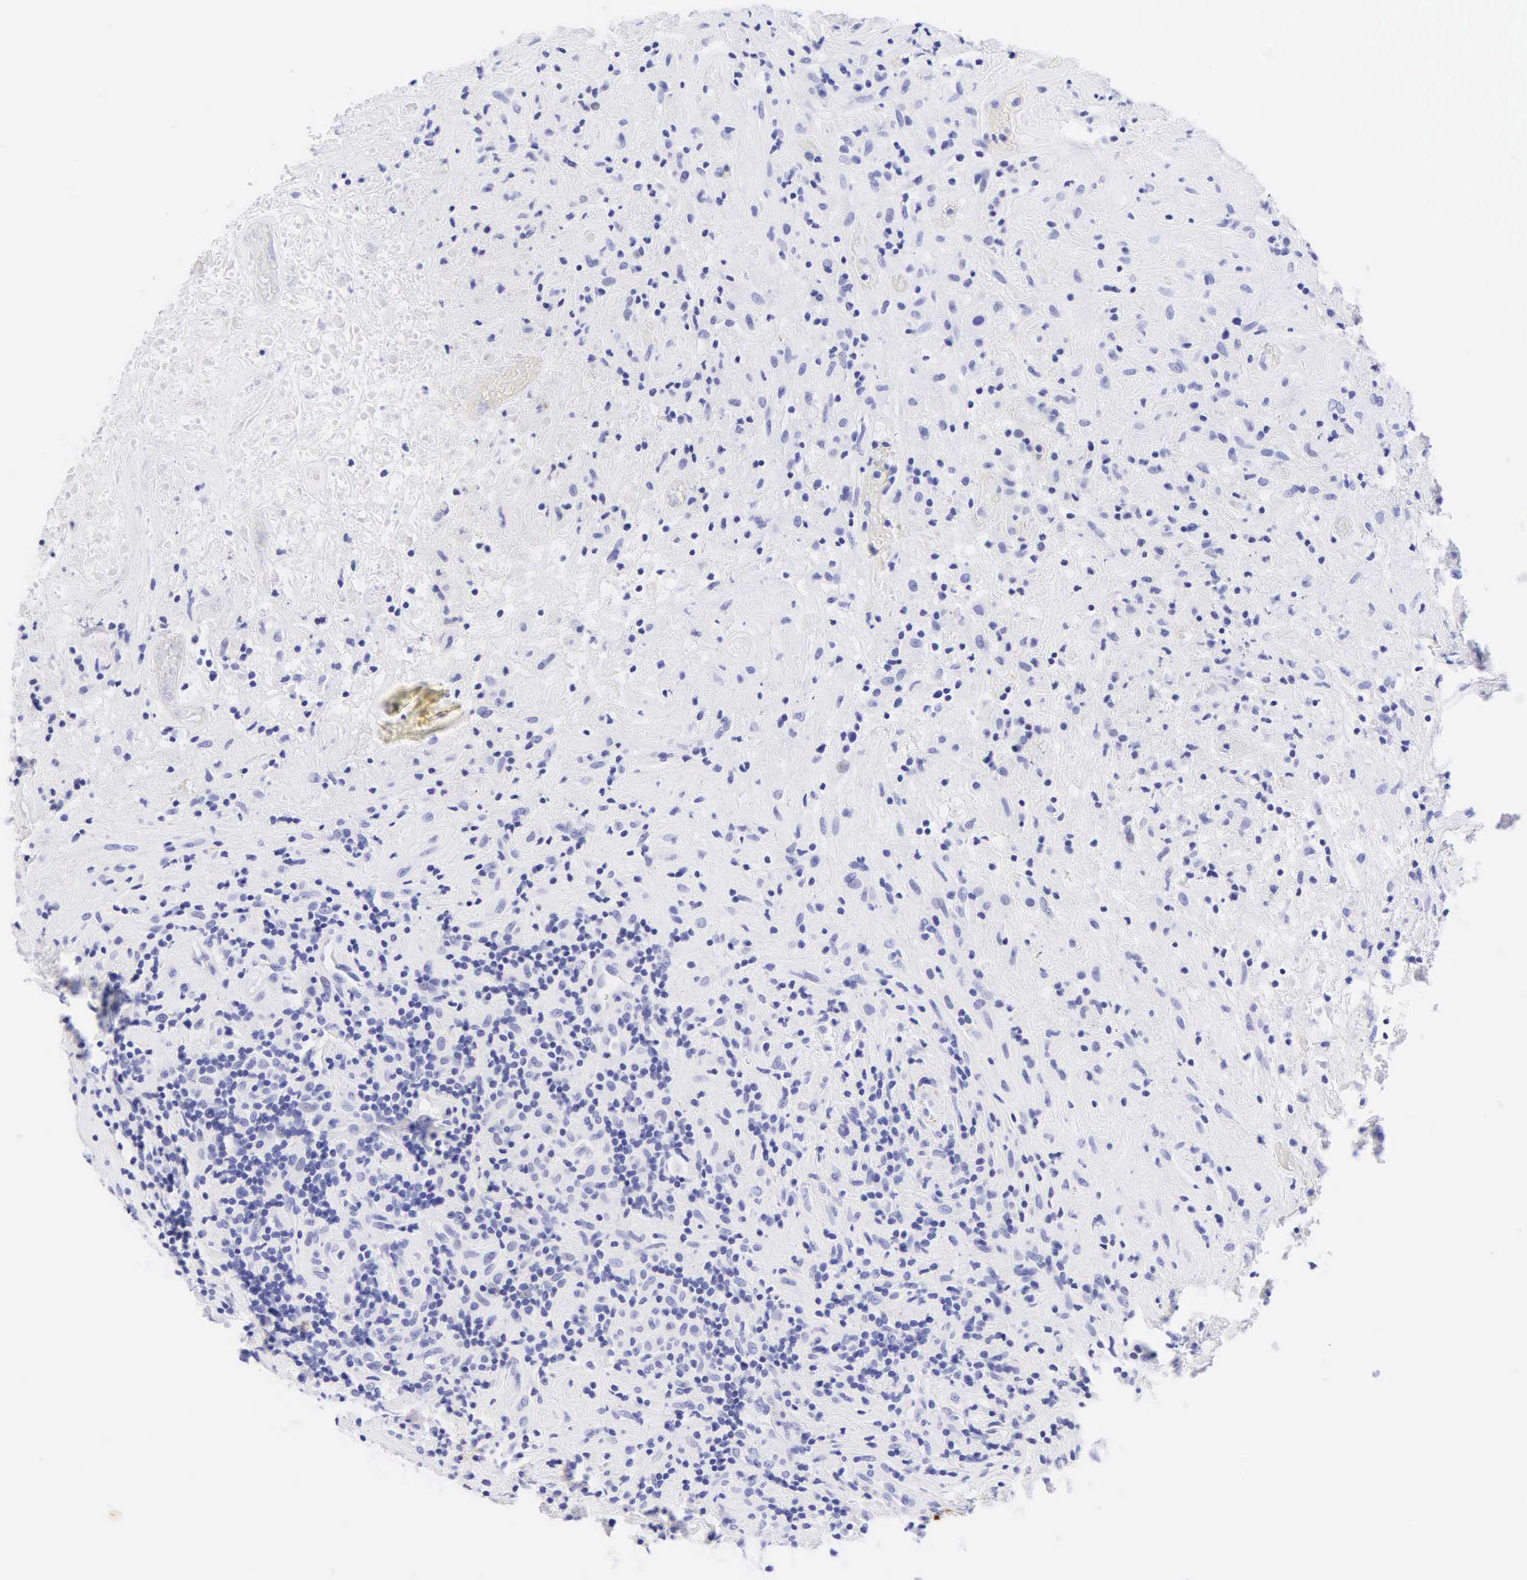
{"staining": {"intensity": "negative", "quantity": "none", "location": "none"}, "tissue": "lymphoma", "cell_type": "Tumor cells", "image_type": "cancer", "snomed": [{"axis": "morphology", "description": "Hodgkin's disease, NOS"}, {"axis": "topography", "description": "Lymph node"}], "caption": "DAB immunohistochemical staining of human Hodgkin's disease shows no significant positivity in tumor cells. (DAB immunohistochemistry, high magnification).", "gene": "DES", "patient": {"sex": "male", "age": 46}}